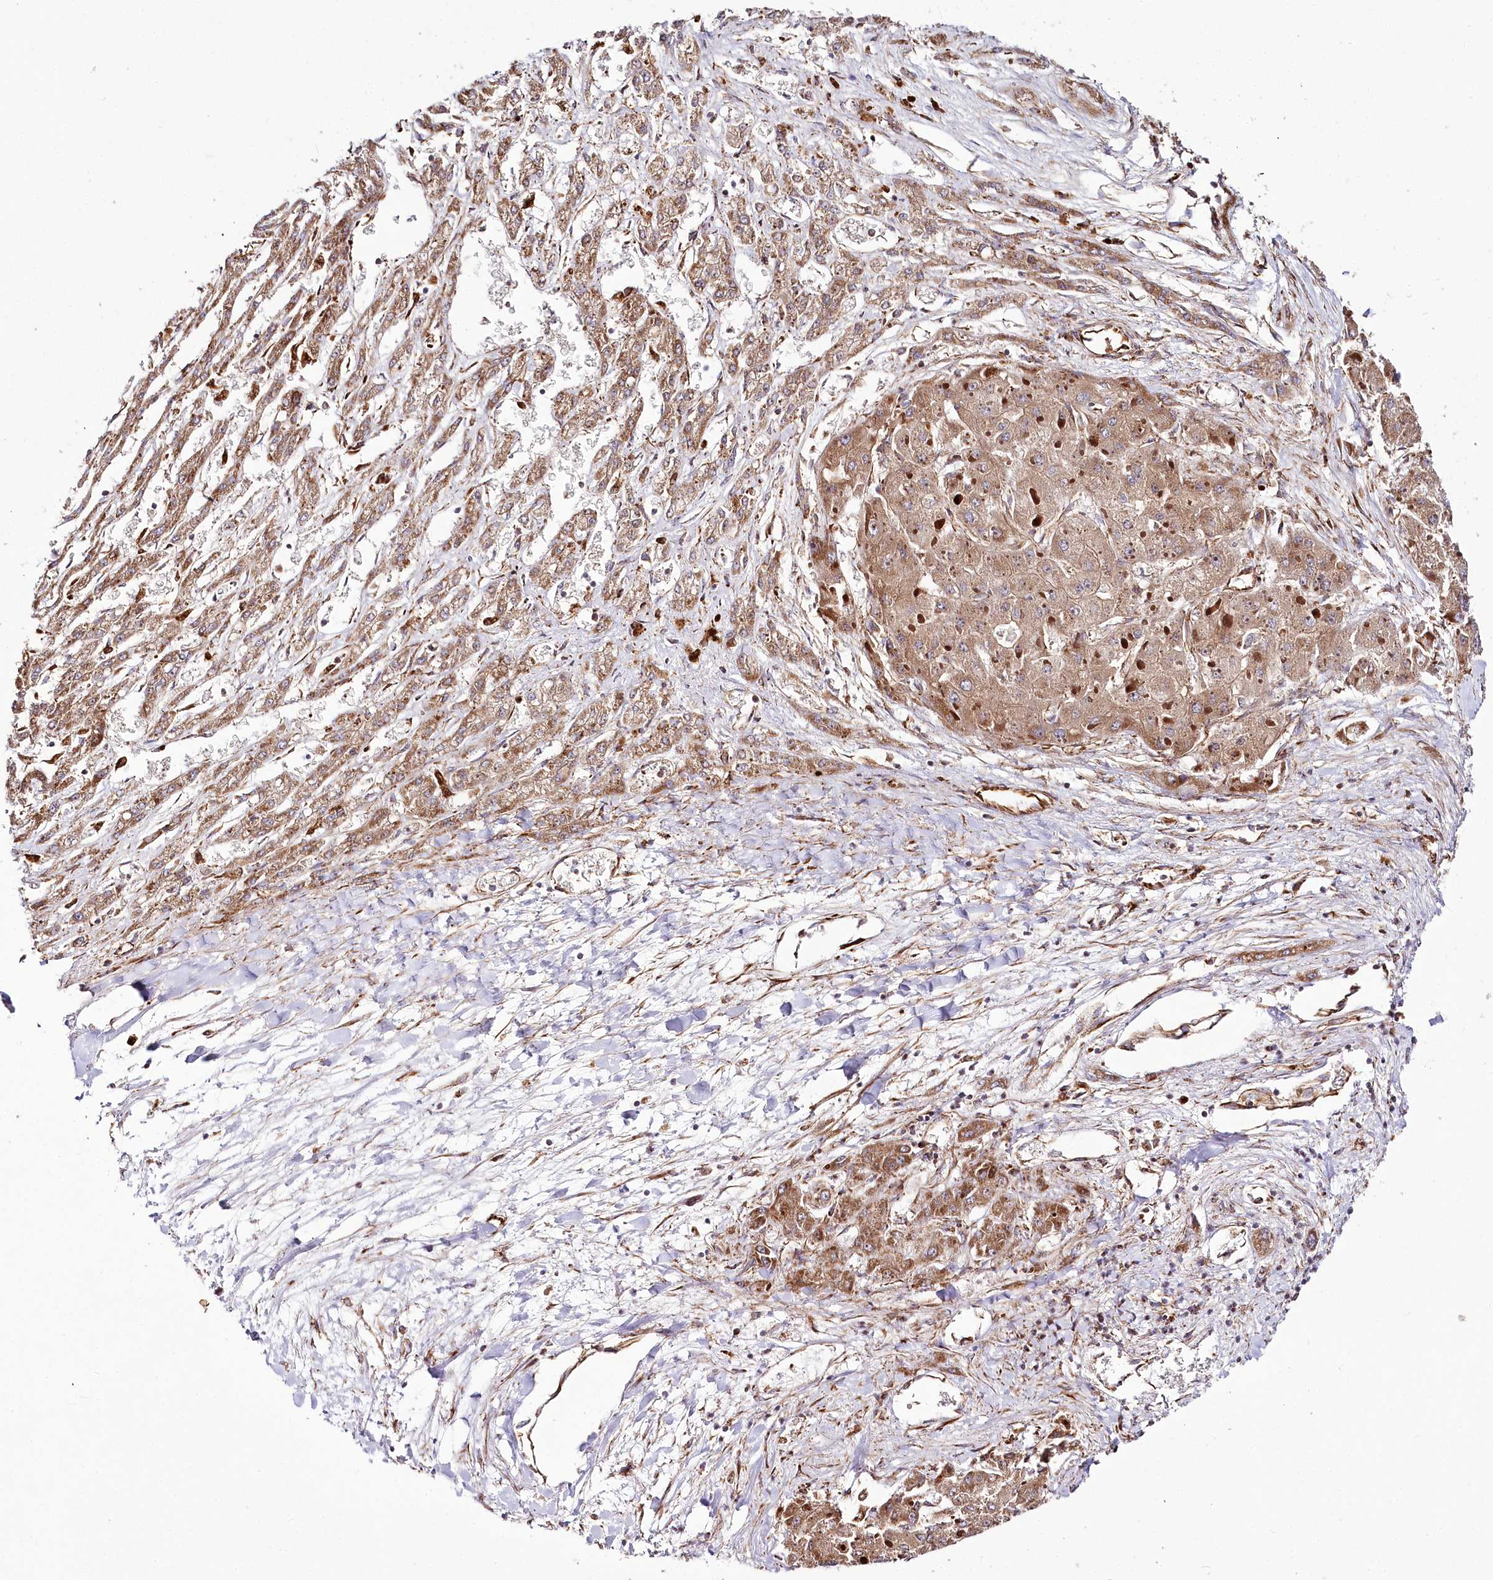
{"staining": {"intensity": "strong", "quantity": ">75%", "location": "cytoplasmic/membranous"}, "tissue": "liver cancer", "cell_type": "Tumor cells", "image_type": "cancer", "snomed": [{"axis": "morphology", "description": "Carcinoma, Hepatocellular, NOS"}, {"axis": "topography", "description": "Liver"}], "caption": "Protein expression analysis of liver hepatocellular carcinoma shows strong cytoplasmic/membranous staining in approximately >75% of tumor cells.", "gene": "THUMPD3", "patient": {"sex": "female", "age": 73}}